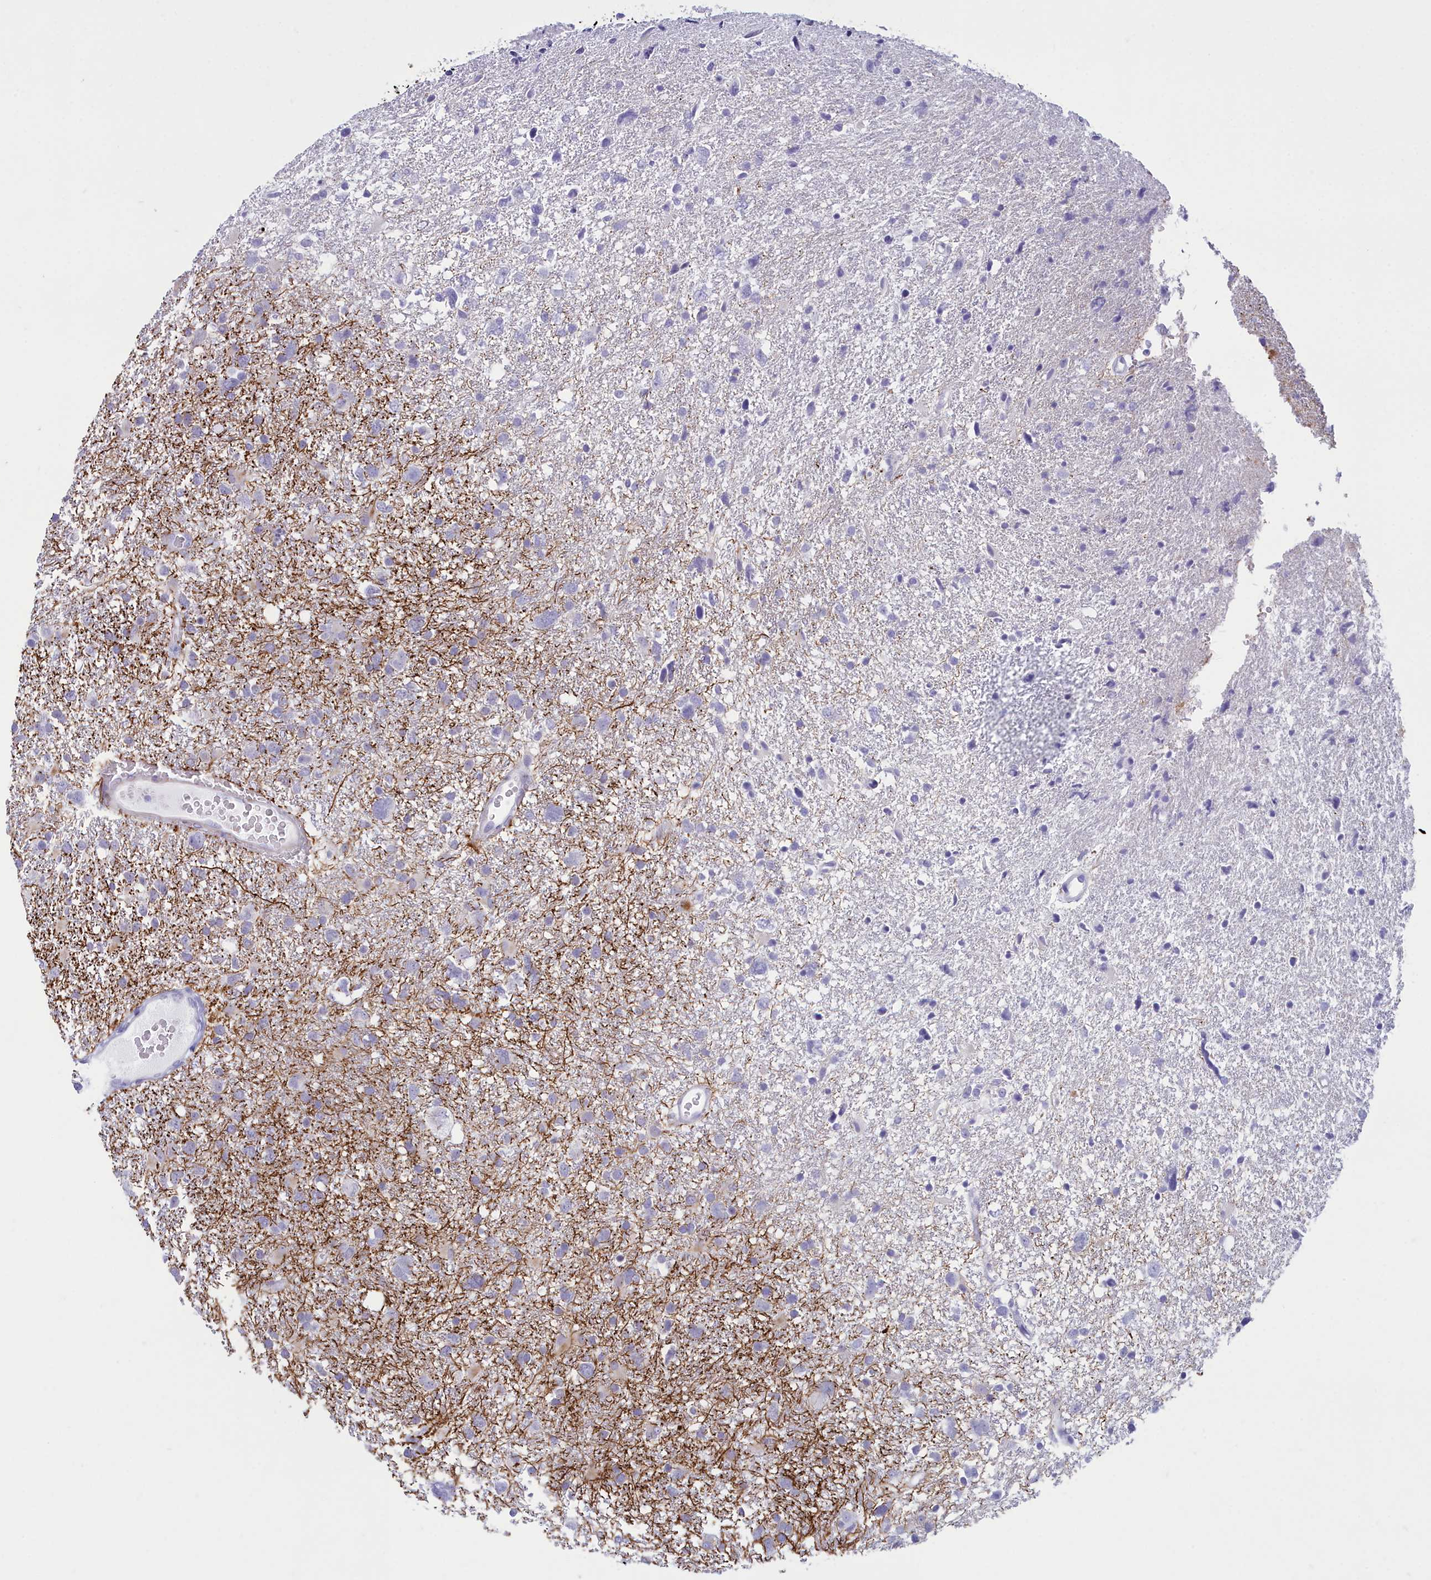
{"staining": {"intensity": "negative", "quantity": "none", "location": "none"}, "tissue": "glioma", "cell_type": "Tumor cells", "image_type": "cancer", "snomed": [{"axis": "morphology", "description": "Glioma, malignant, High grade"}, {"axis": "topography", "description": "Brain"}], "caption": "Malignant glioma (high-grade) stained for a protein using immunohistochemistry displays no staining tumor cells.", "gene": "SNX20", "patient": {"sex": "male", "age": 61}}